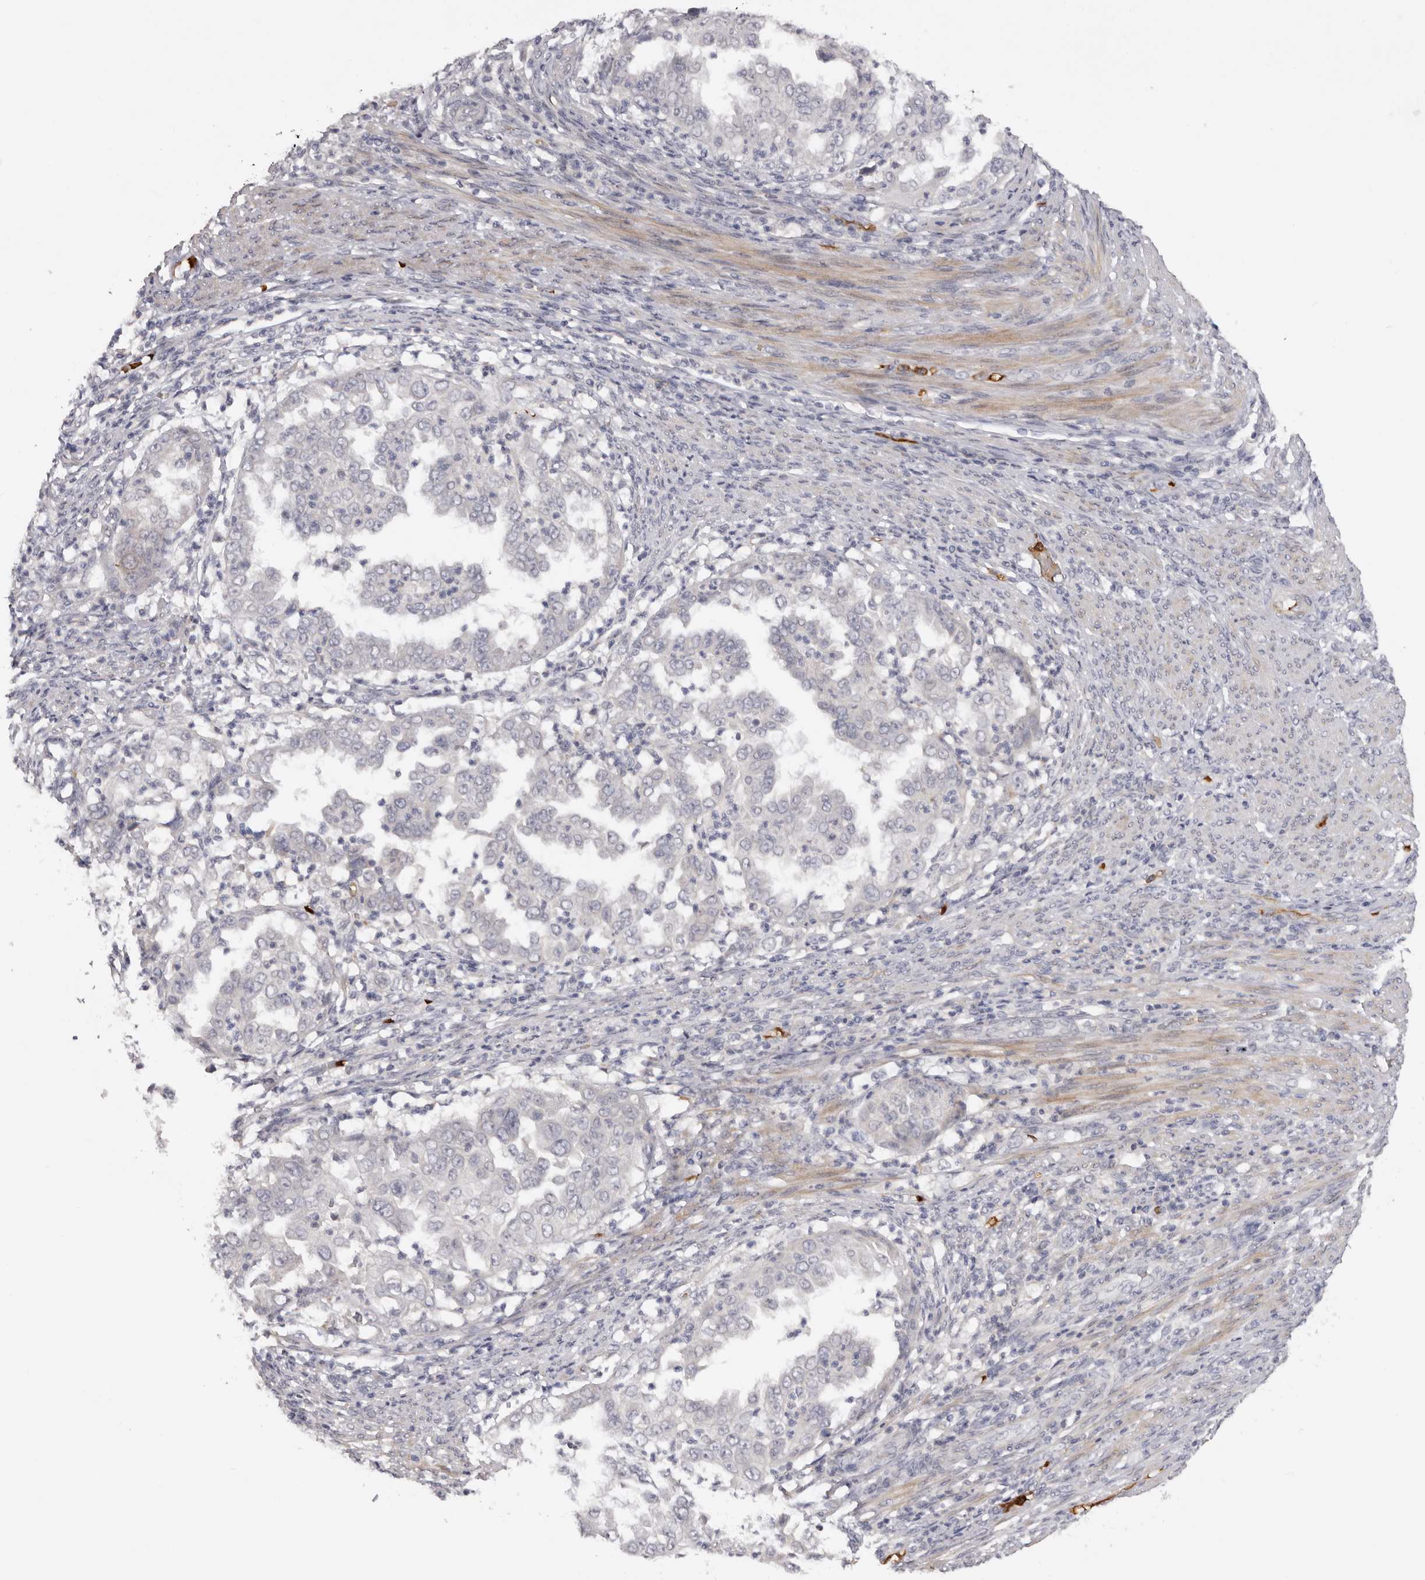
{"staining": {"intensity": "negative", "quantity": "none", "location": "none"}, "tissue": "endometrial cancer", "cell_type": "Tumor cells", "image_type": "cancer", "snomed": [{"axis": "morphology", "description": "Adenocarcinoma, NOS"}, {"axis": "topography", "description": "Endometrium"}], "caption": "IHC photomicrograph of human endometrial cancer (adenocarcinoma) stained for a protein (brown), which displays no expression in tumor cells.", "gene": "TNR", "patient": {"sex": "female", "age": 85}}